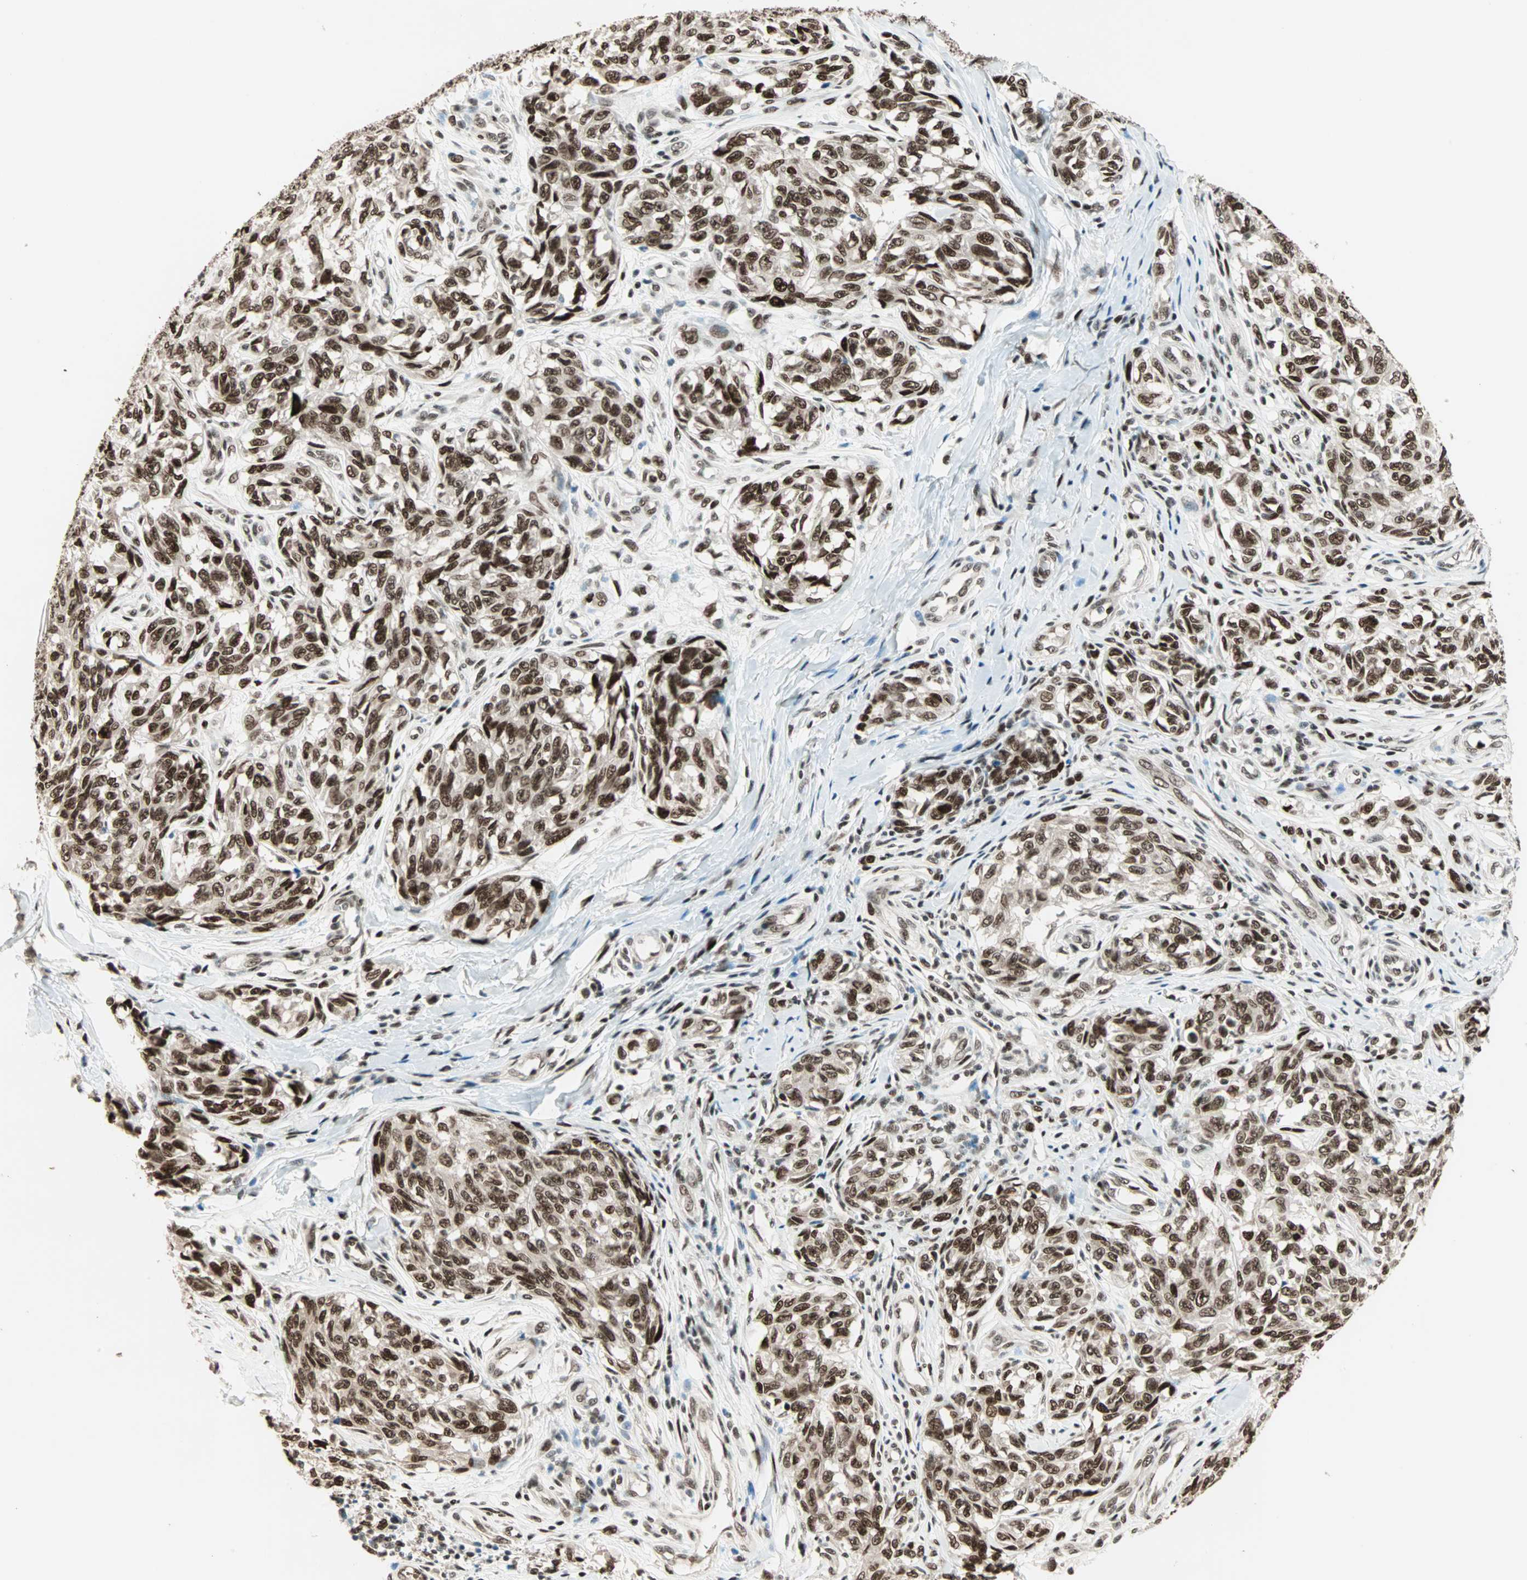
{"staining": {"intensity": "strong", "quantity": ">75%", "location": "nuclear"}, "tissue": "melanoma", "cell_type": "Tumor cells", "image_type": "cancer", "snomed": [{"axis": "morphology", "description": "Malignant melanoma, NOS"}, {"axis": "topography", "description": "Skin"}], "caption": "The histopathology image shows staining of melanoma, revealing strong nuclear protein positivity (brown color) within tumor cells.", "gene": "MDC1", "patient": {"sex": "female", "age": 64}}